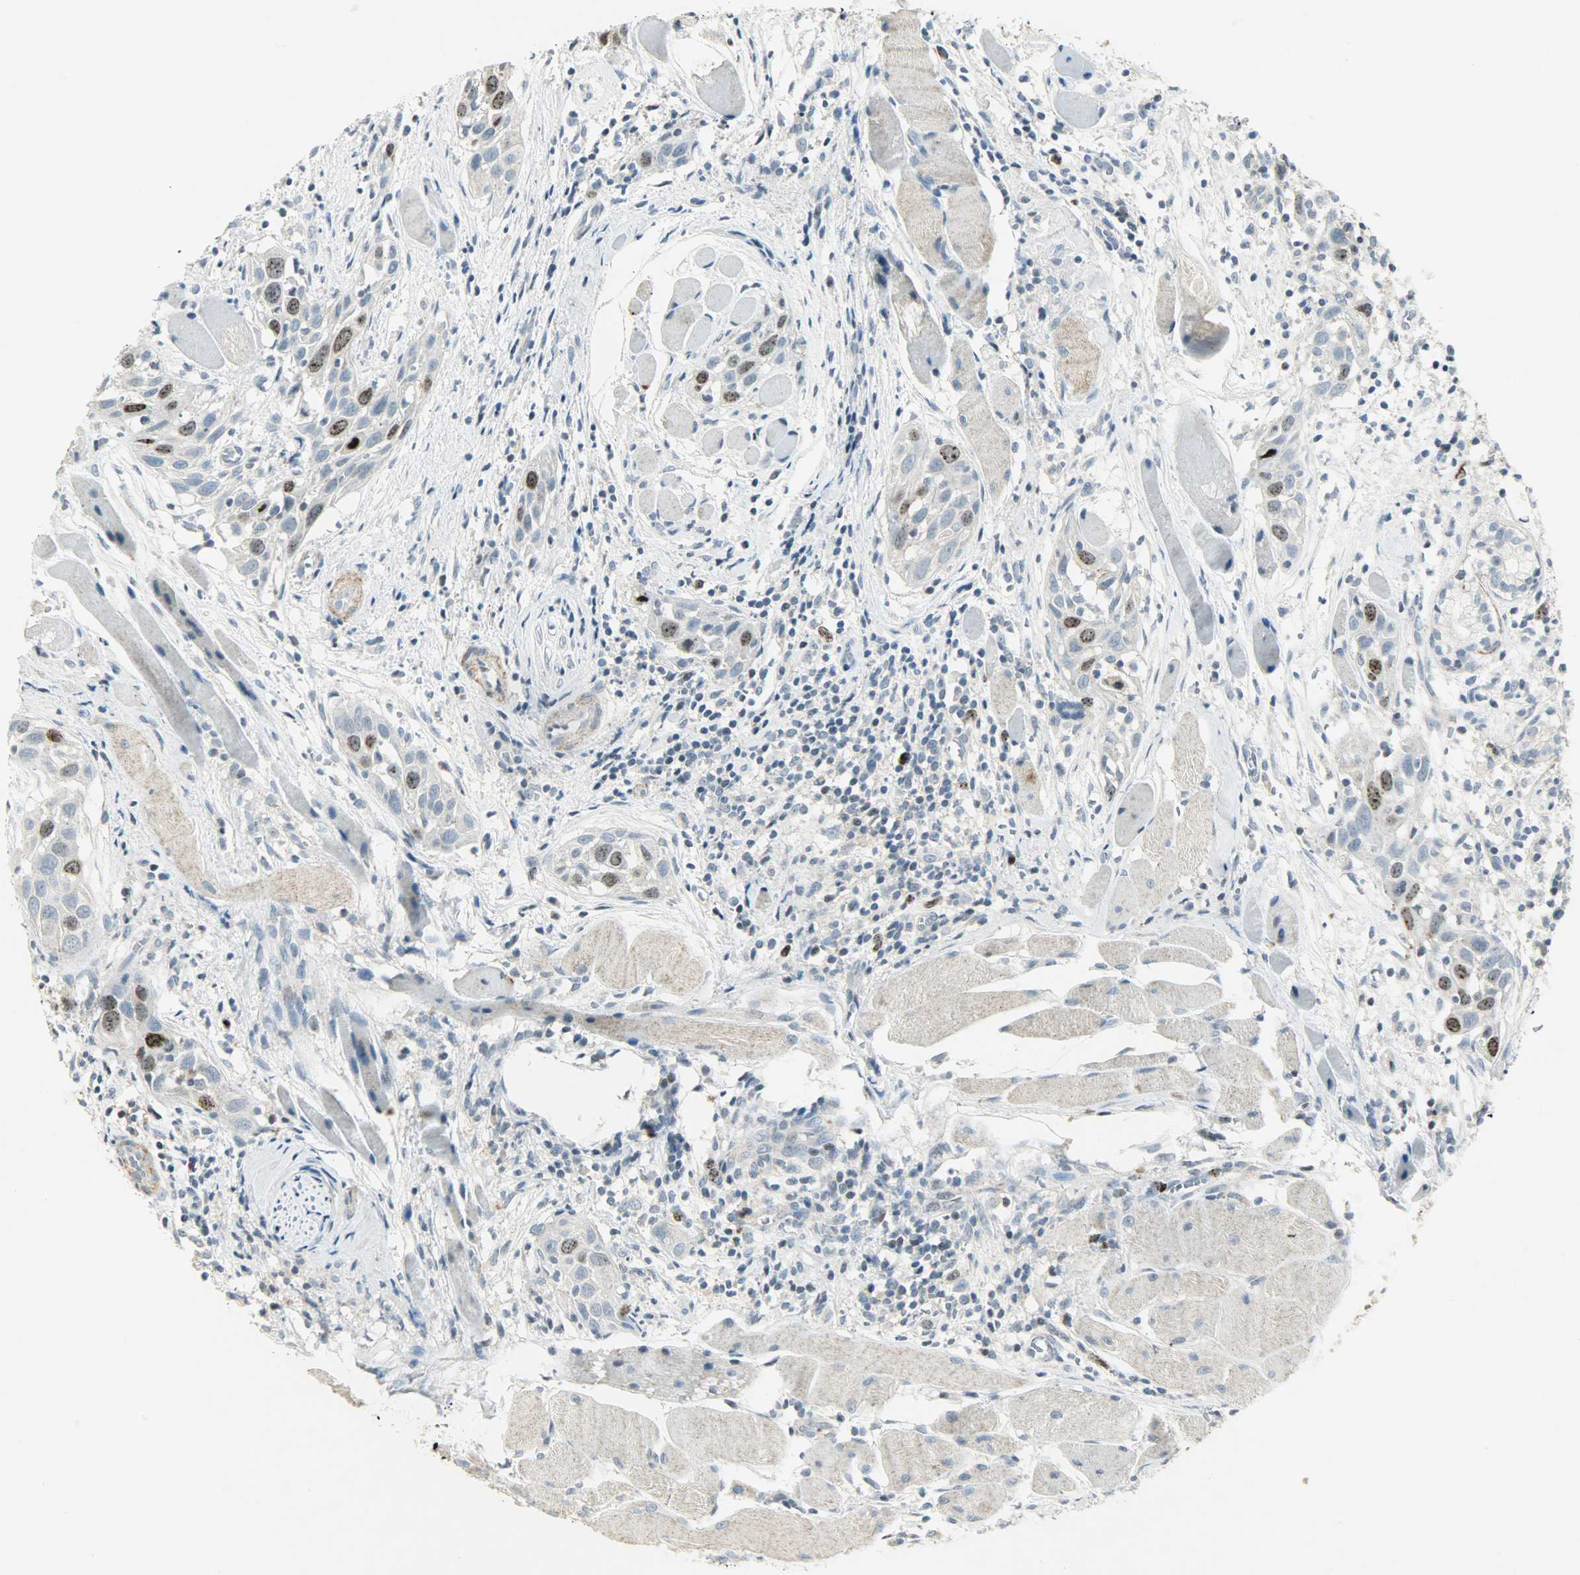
{"staining": {"intensity": "moderate", "quantity": "25%-75%", "location": "nuclear"}, "tissue": "head and neck cancer", "cell_type": "Tumor cells", "image_type": "cancer", "snomed": [{"axis": "morphology", "description": "Squamous cell carcinoma, NOS"}, {"axis": "topography", "description": "Oral tissue"}, {"axis": "topography", "description": "Head-Neck"}], "caption": "Brown immunohistochemical staining in head and neck squamous cell carcinoma reveals moderate nuclear staining in about 25%-75% of tumor cells. (IHC, brightfield microscopy, high magnification).", "gene": "AURKB", "patient": {"sex": "female", "age": 50}}